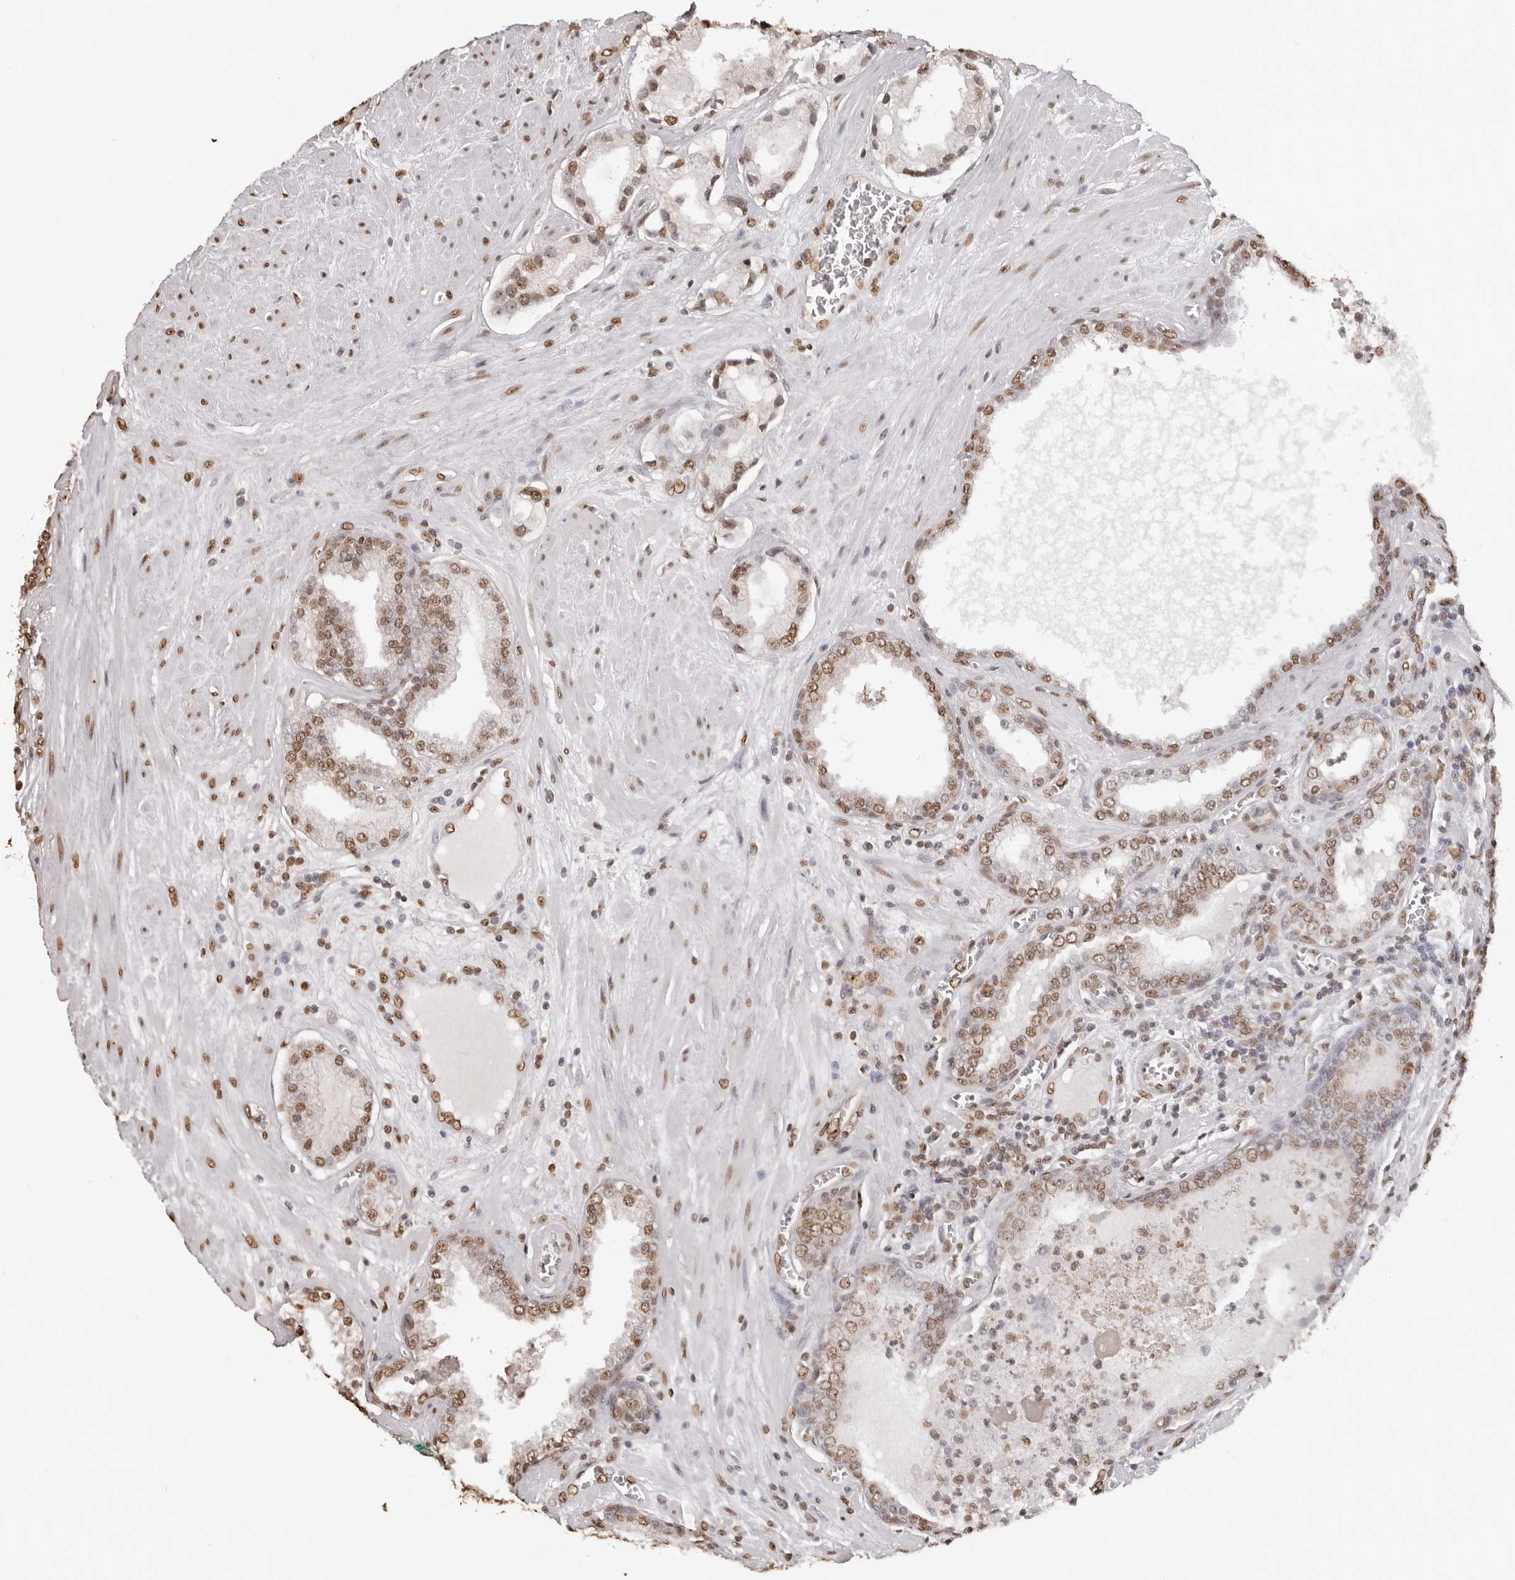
{"staining": {"intensity": "moderate", "quantity": ">75%", "location": "nuclear"}, "tissue": "prostate cancer", "cell_type": "Tumor cells", "image_type": "cancer", "snomed": [{"axis": "morphology", "description": "Adenocarcinoma, Low grade"}, {"axis": "topography", "description": "Prostate"}], "caption": "A photomicrograph of human prostate cancer (adenocarcinoma (low-grade)) stained for a protein reveals moderate nuclear brown staining in tumor cells. The staining is performed using DAB brown chromogen to label protein expression. The nuclei are counter-stained blue using hematoxylin.", "gene": "OLIG3", "patient": {"sex": "male", "age": 62}}